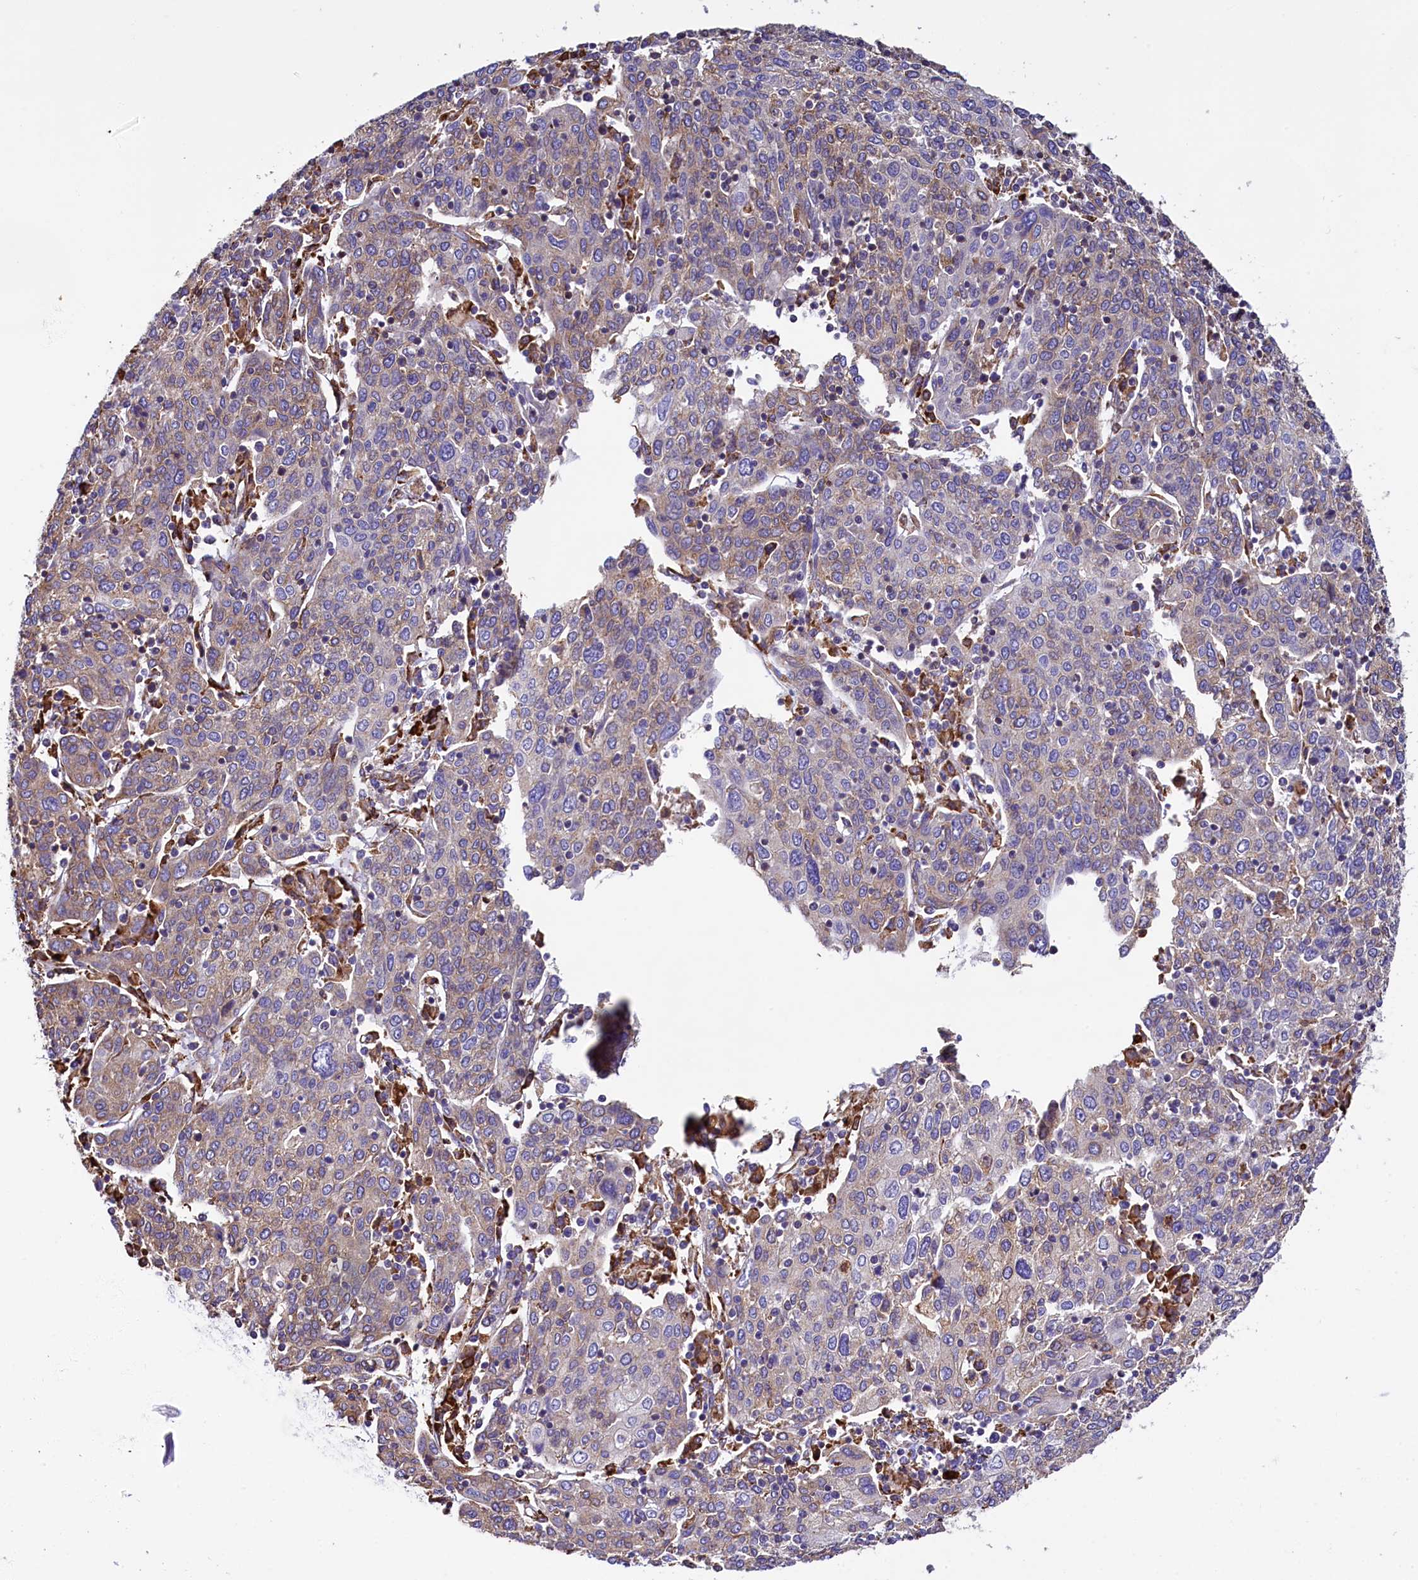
{"staining": {"intensity": "weak", "quantity": "<25%", "location": "cytoplasmic/membranous"}, "tissue": "cervical cancer", "cell_type": "Tumor cells", "image_type": "cancer", "snomed": [{"axis": "morphology", "description": "Squamous cell carcinoma, NOS"}, {"axis": "topography", "description": "Cervix"}], "caption": "IHC micrograph of neoplastic tissue: human cervical squamous cell carcinoma stained with DAB (3,3'-diaminobenzidine) displays no significant protein expression in tumor cells.", "gene": "CAPS2", "patient": {"sex": "female", "age": 67}}